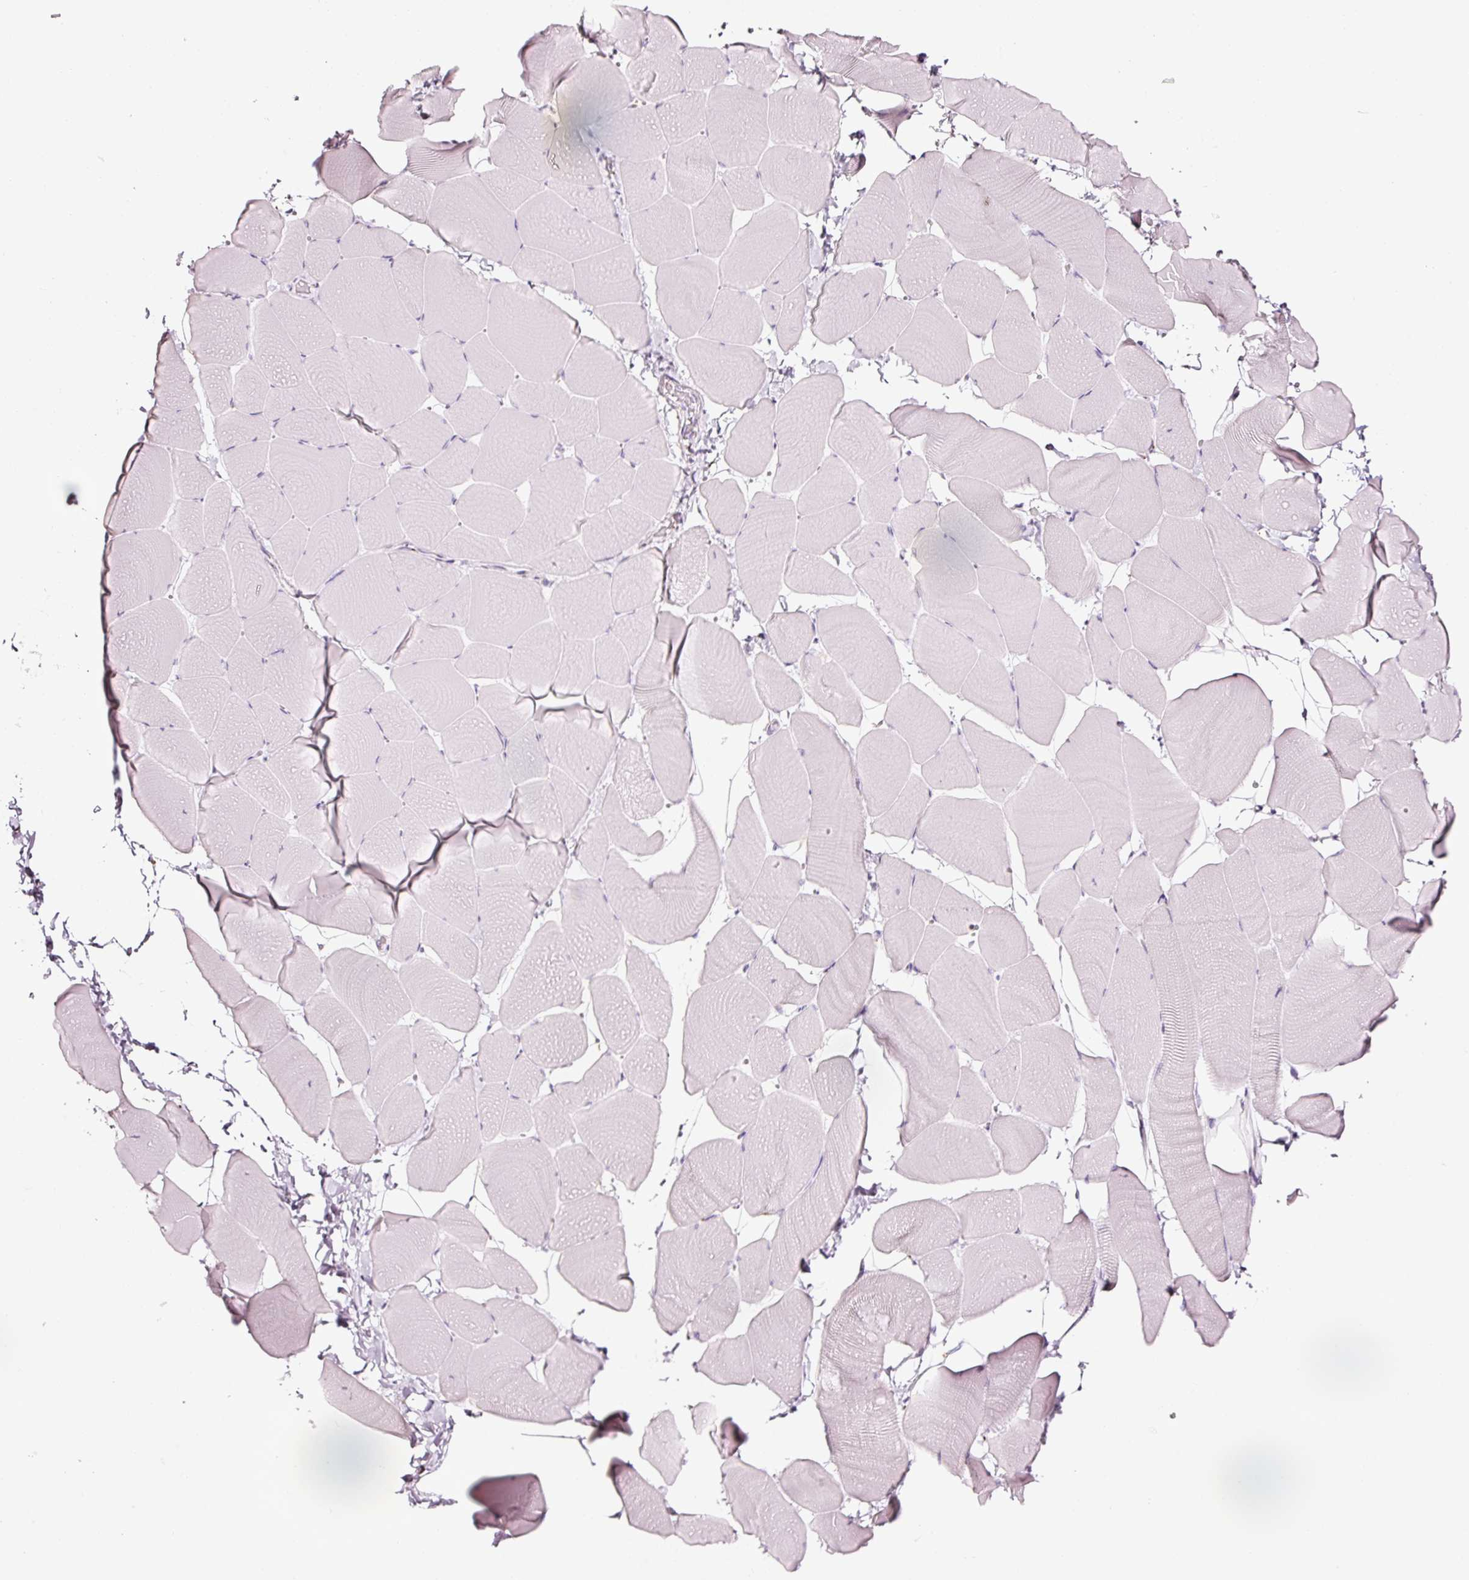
{"staining": {"intensity": "negative", "quantity": "none", "location": "none"}, "tissue": "skeletal muscle", "cell_type": "Myocytes", "image_type": "normal", "snomed": [{"axis": "morphology", "description": "Normal tissue, NOS"}, {"axis": "topography", "description": "Skeletal muscle"}], "caption": "An immunohistochemistry (IHC) photomicrograph of unremarkable skeletal muscle is shown. There is no staining in myocytes of skeletal muscle. (DAB immunohistochemistry with hematoxylin counter stain).", "gene": "SDF4", "patient": {"sex": "male", "age": 25}}